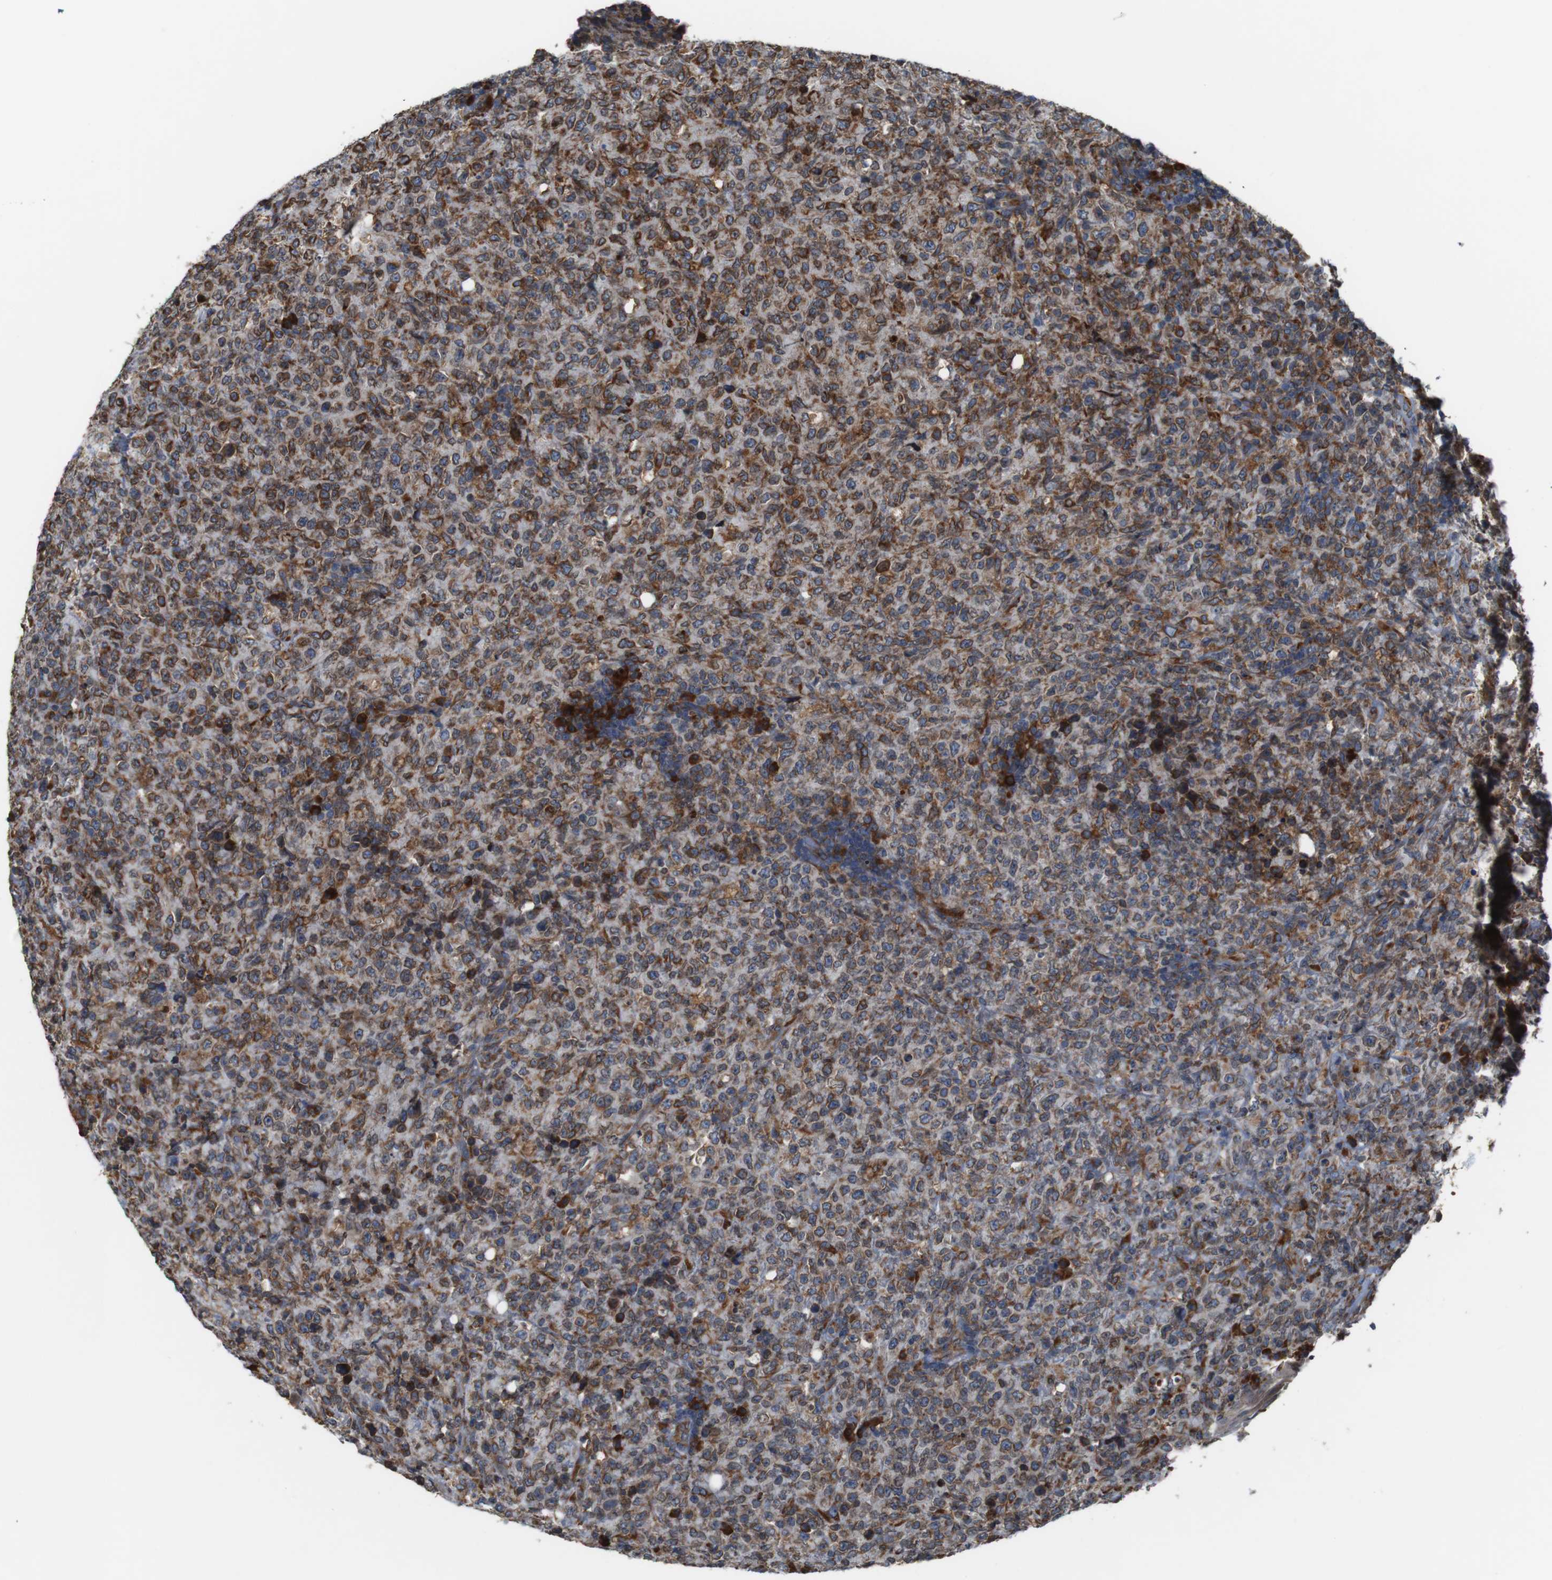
{"staining": {"intensity": "moderate", "quantity": ">75%", "location": "cytoplasmic/membranous"}, "tissue": "lymphoma", "cell_type": "Tumor cells", "image_type": "cancer", "snomed": [{"axis": "morphology", "description": "Malignant lymphoma, non-Hodgkin's type, High grade"}, {"axis": "topography", "description": "Tonsil"}], "caption": "Immunohistochemical staining of malignant lymphoma, non-Hodgkin's type (high-grade) displays medium levels of moderate cytoplasmic/membranous protein staining in approximately >75% of tumor cells. The protein of interest is shown in brown color, while the nuclei are stained blue.", "gene": "UGGT1", "patient": {"sex": "female", "age": 36}}